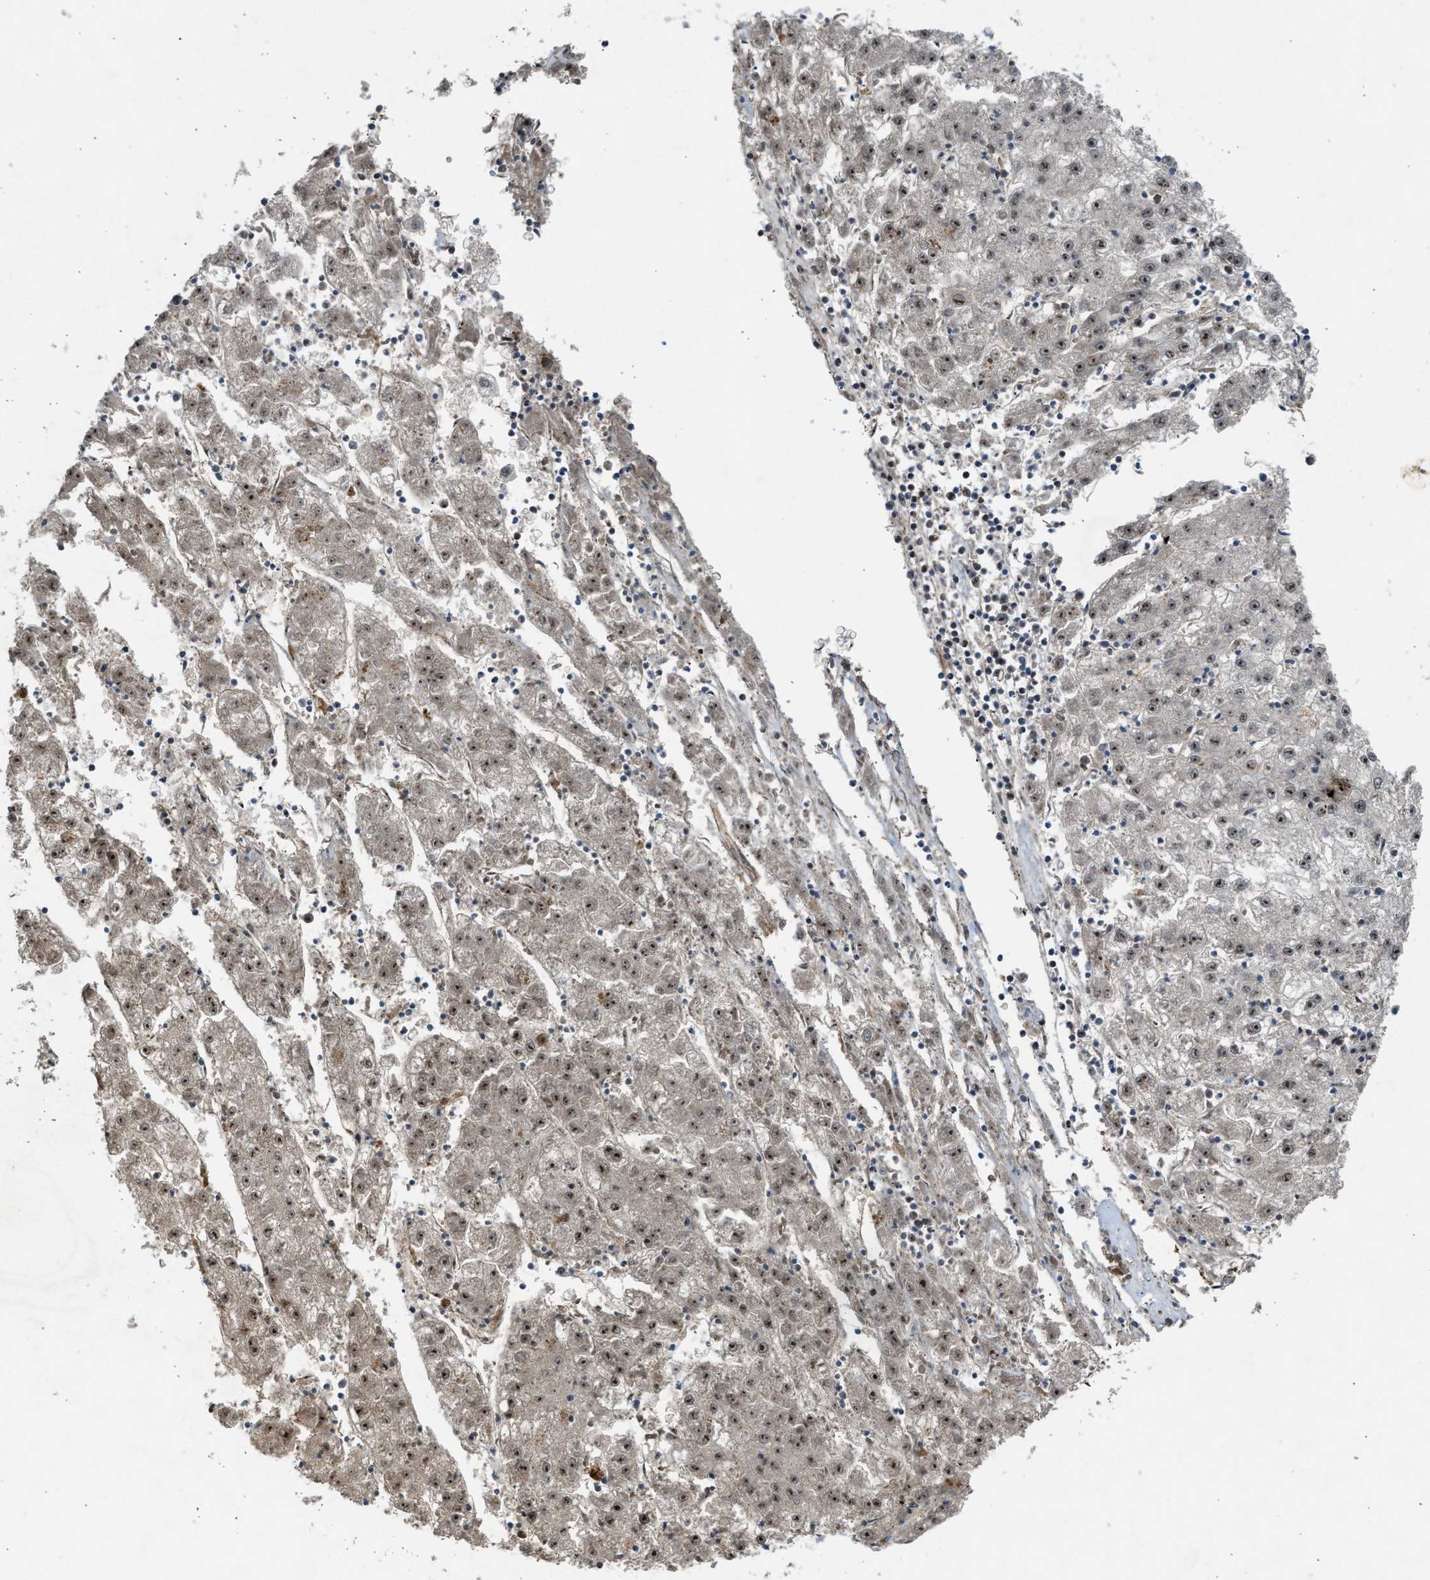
{"staining": {"intensity": "moderate", "quantity": ">75%", "location": "nuclear"}, "tissue": "liver cancer", "cell_type": "Tumor cells", "image_type": "cancer", "snomed": [{"axis": "morphology", "description": "Carcinoma, Hepatocellular, NOS"}, {"axis": "topography", "description": "Liver"}], "caption": "IHC histopathology image of neoplastic tissue: liver cancer (hepatocellular carcinoma) stained using immunohistochemistry exhibits medium levels of moderate protein expression localized specifically in the nuclear of tumor cells, appearing as a nuclear brown color.", "gene": "TFDP2", "patient": {"sex": "male", "age": 72}}